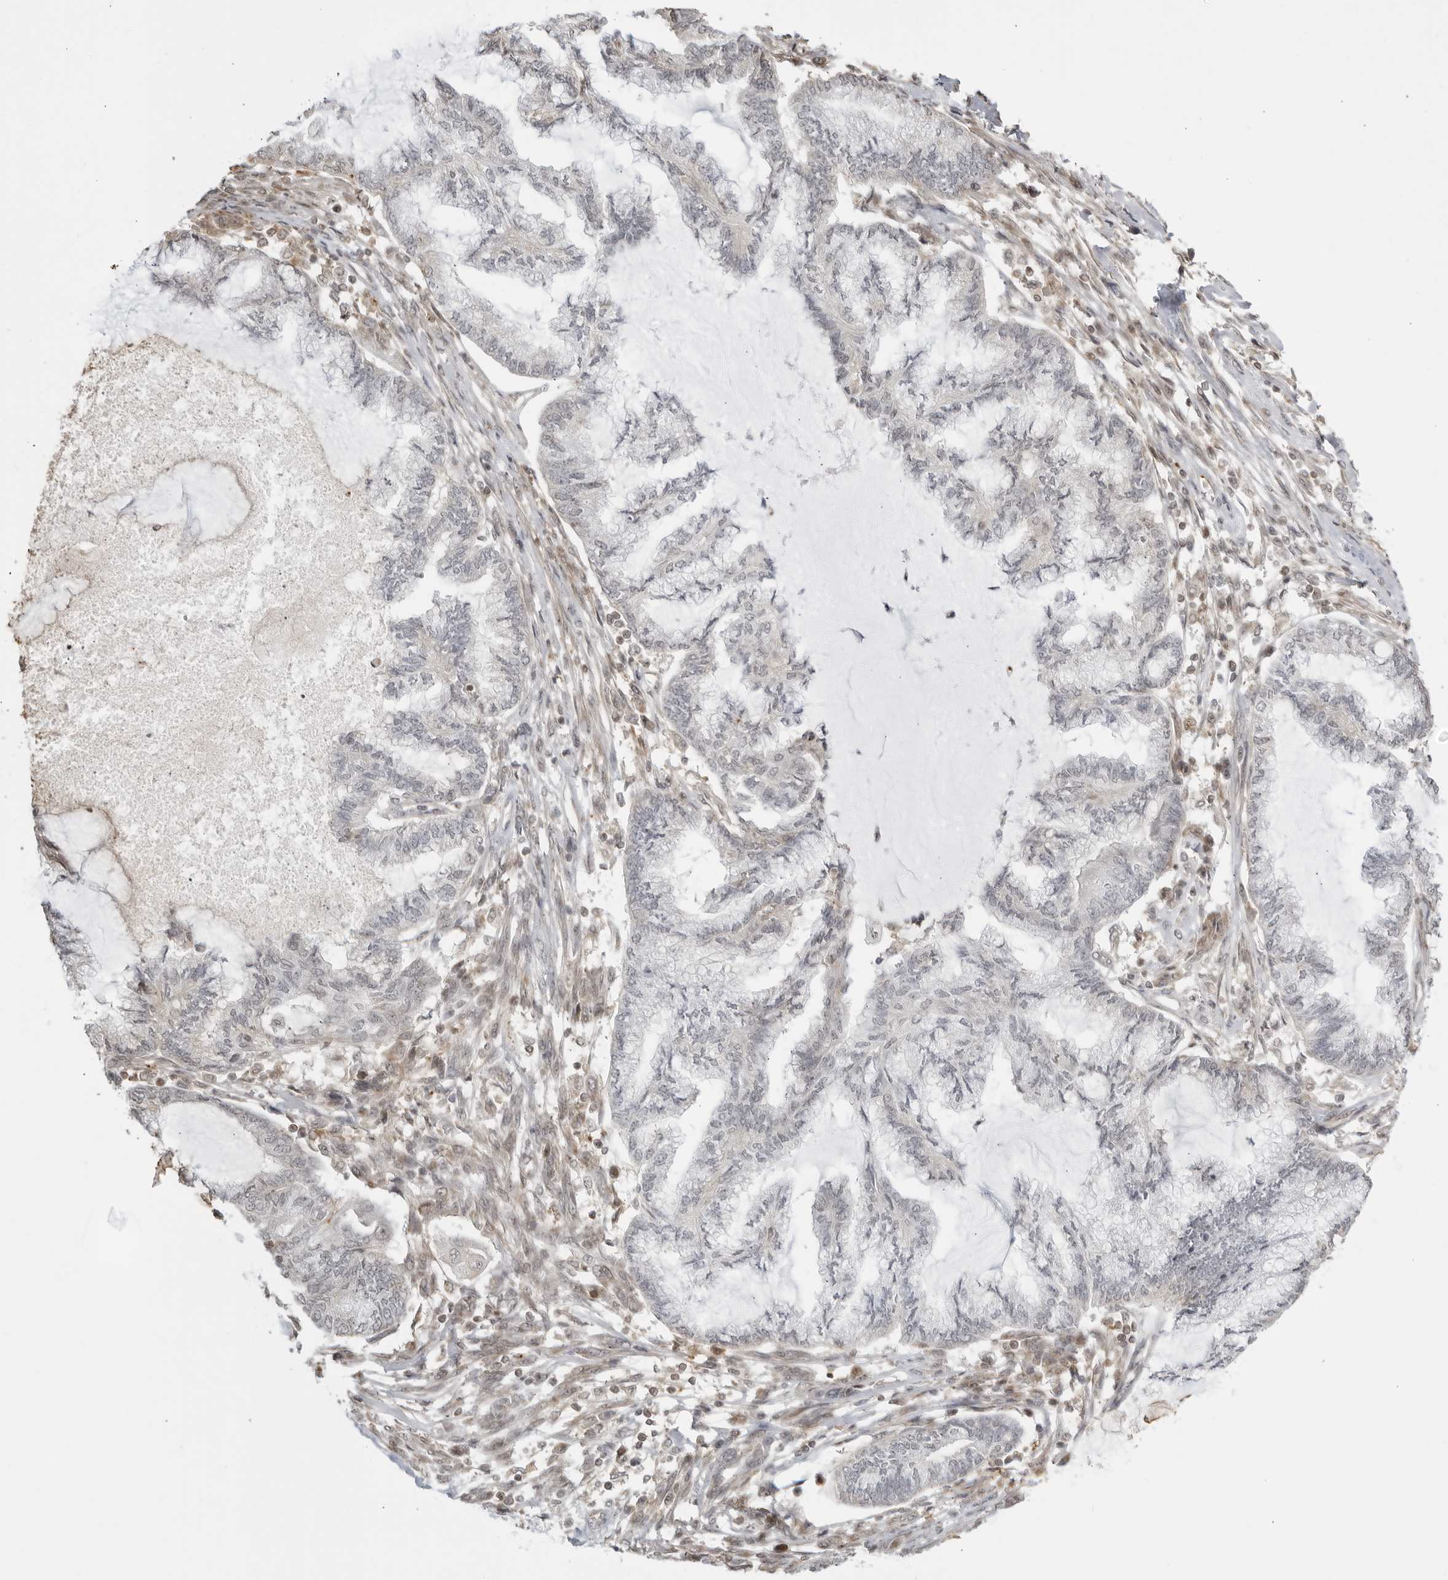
{"staining": {"intensity": "negative", "quantity": "none", "location": "none"}, "tissue": "endometrial cancer", "cell_type": "Tumor cells", "image_type": "cancer", "snomed": [{"axis": "morphology", "description": "Adenocarcinoma, NOS"}, {"axis": "topography", "description": "Endometrium"}], "caption": "A high-resolution micrograph shows immunohistochemistry staining of endometrial cancer (adenocarcinoma), which reveals no significant expression in tumor cells.", "gene": "TCF21", "patient": {"sex": "female", "age": 86}}